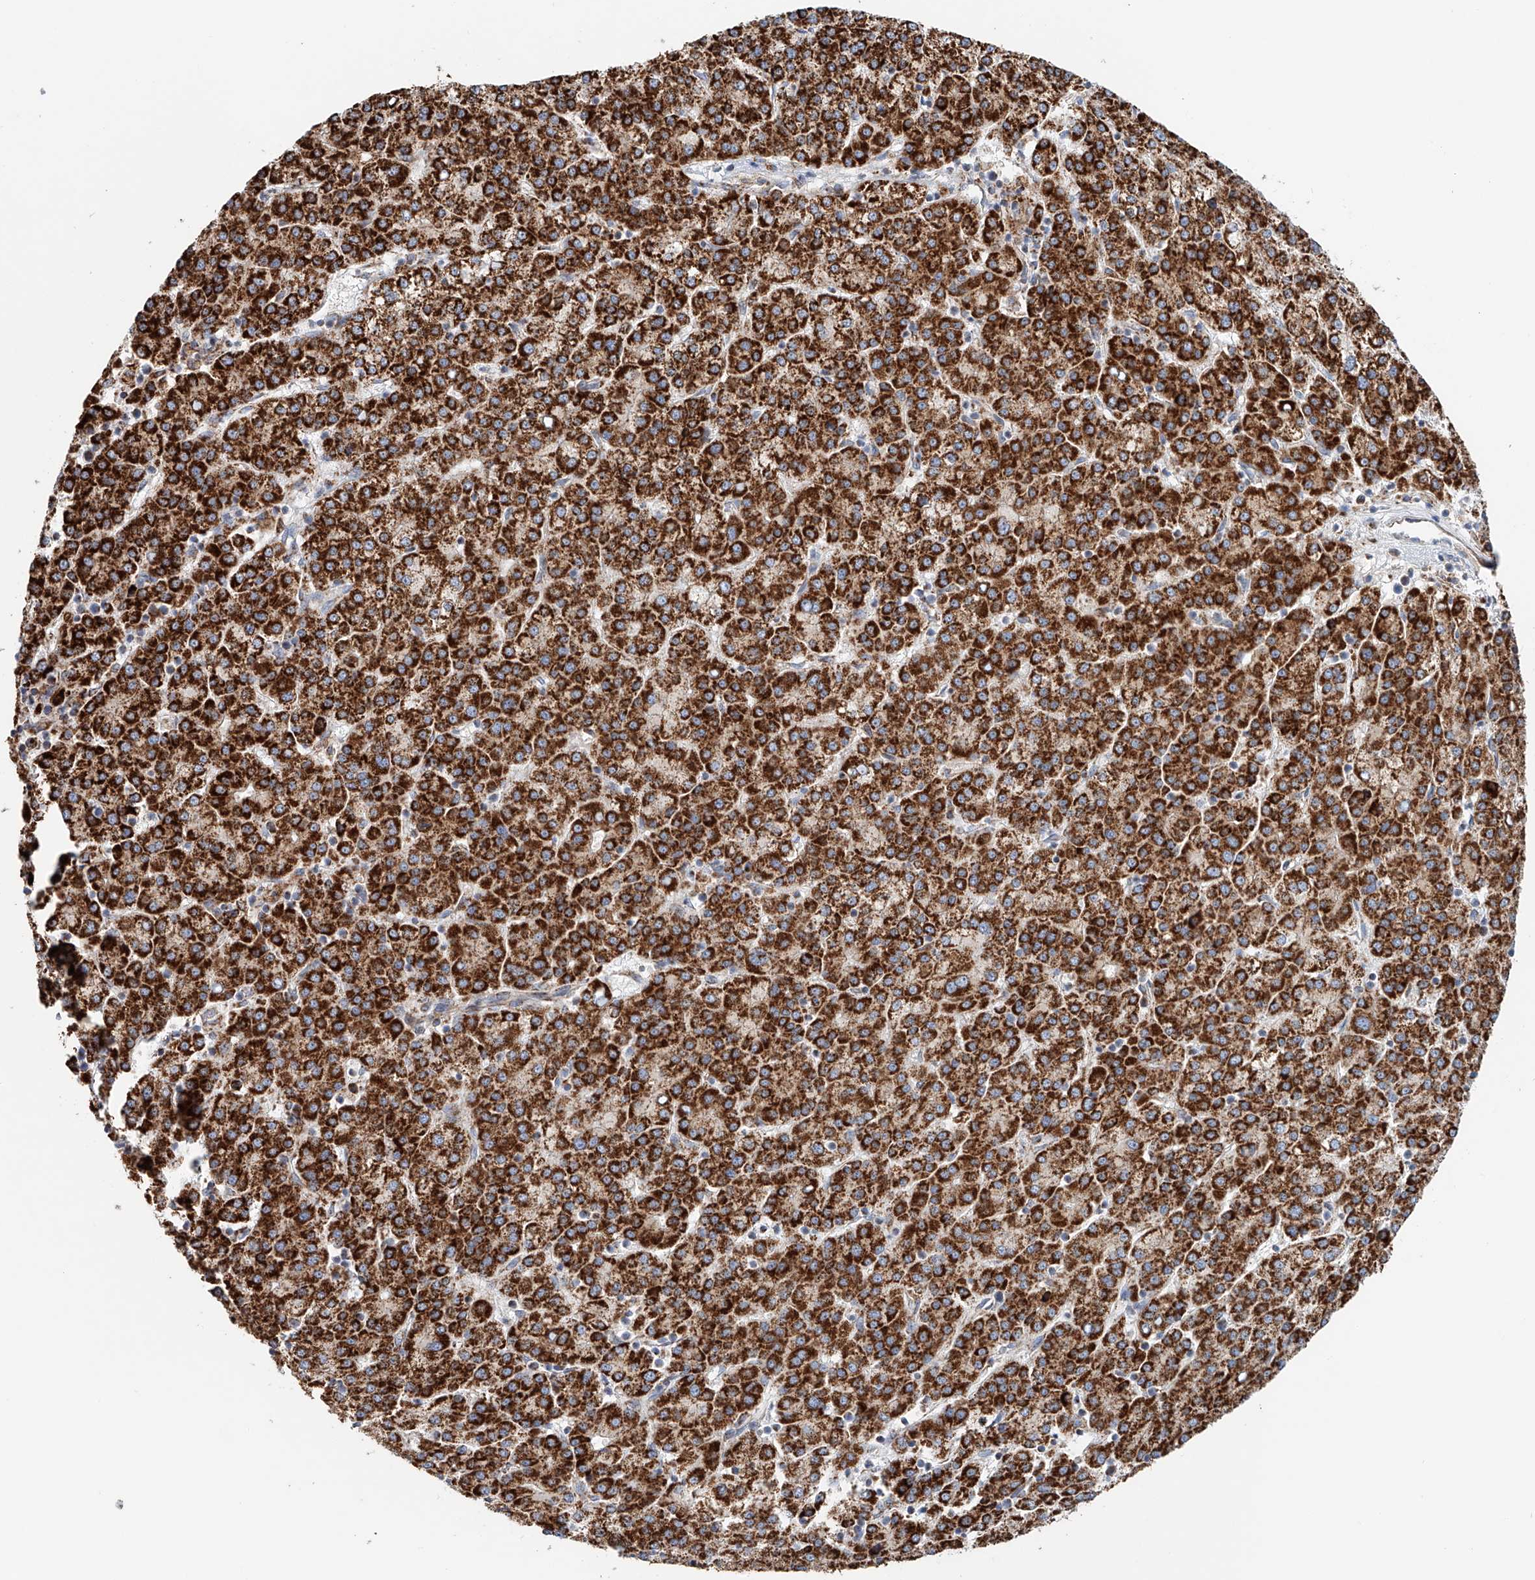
{"staining": {"intensity": "strong", "quantity": ">75%", "location": "cytoplasmic/membranous"}, "tissue": "liver cancer", "cell_type": "Tumor cells", "image_type": "cancer", "snomed": [{"axis": "morphology", "description": "Carcinoma, Hepatocellular, NOS"}, {"axis": "topography", "description": "Liver"}], "caption": "Liver cancer (hepatocellular carcinoma) was stained to show a protein in brown. There is high levels of strong cytoplasmic/membranous expression in about >75% of tumor cells.", "gene": "CARD10", "patient": {"sex": "female", "age": 58}}